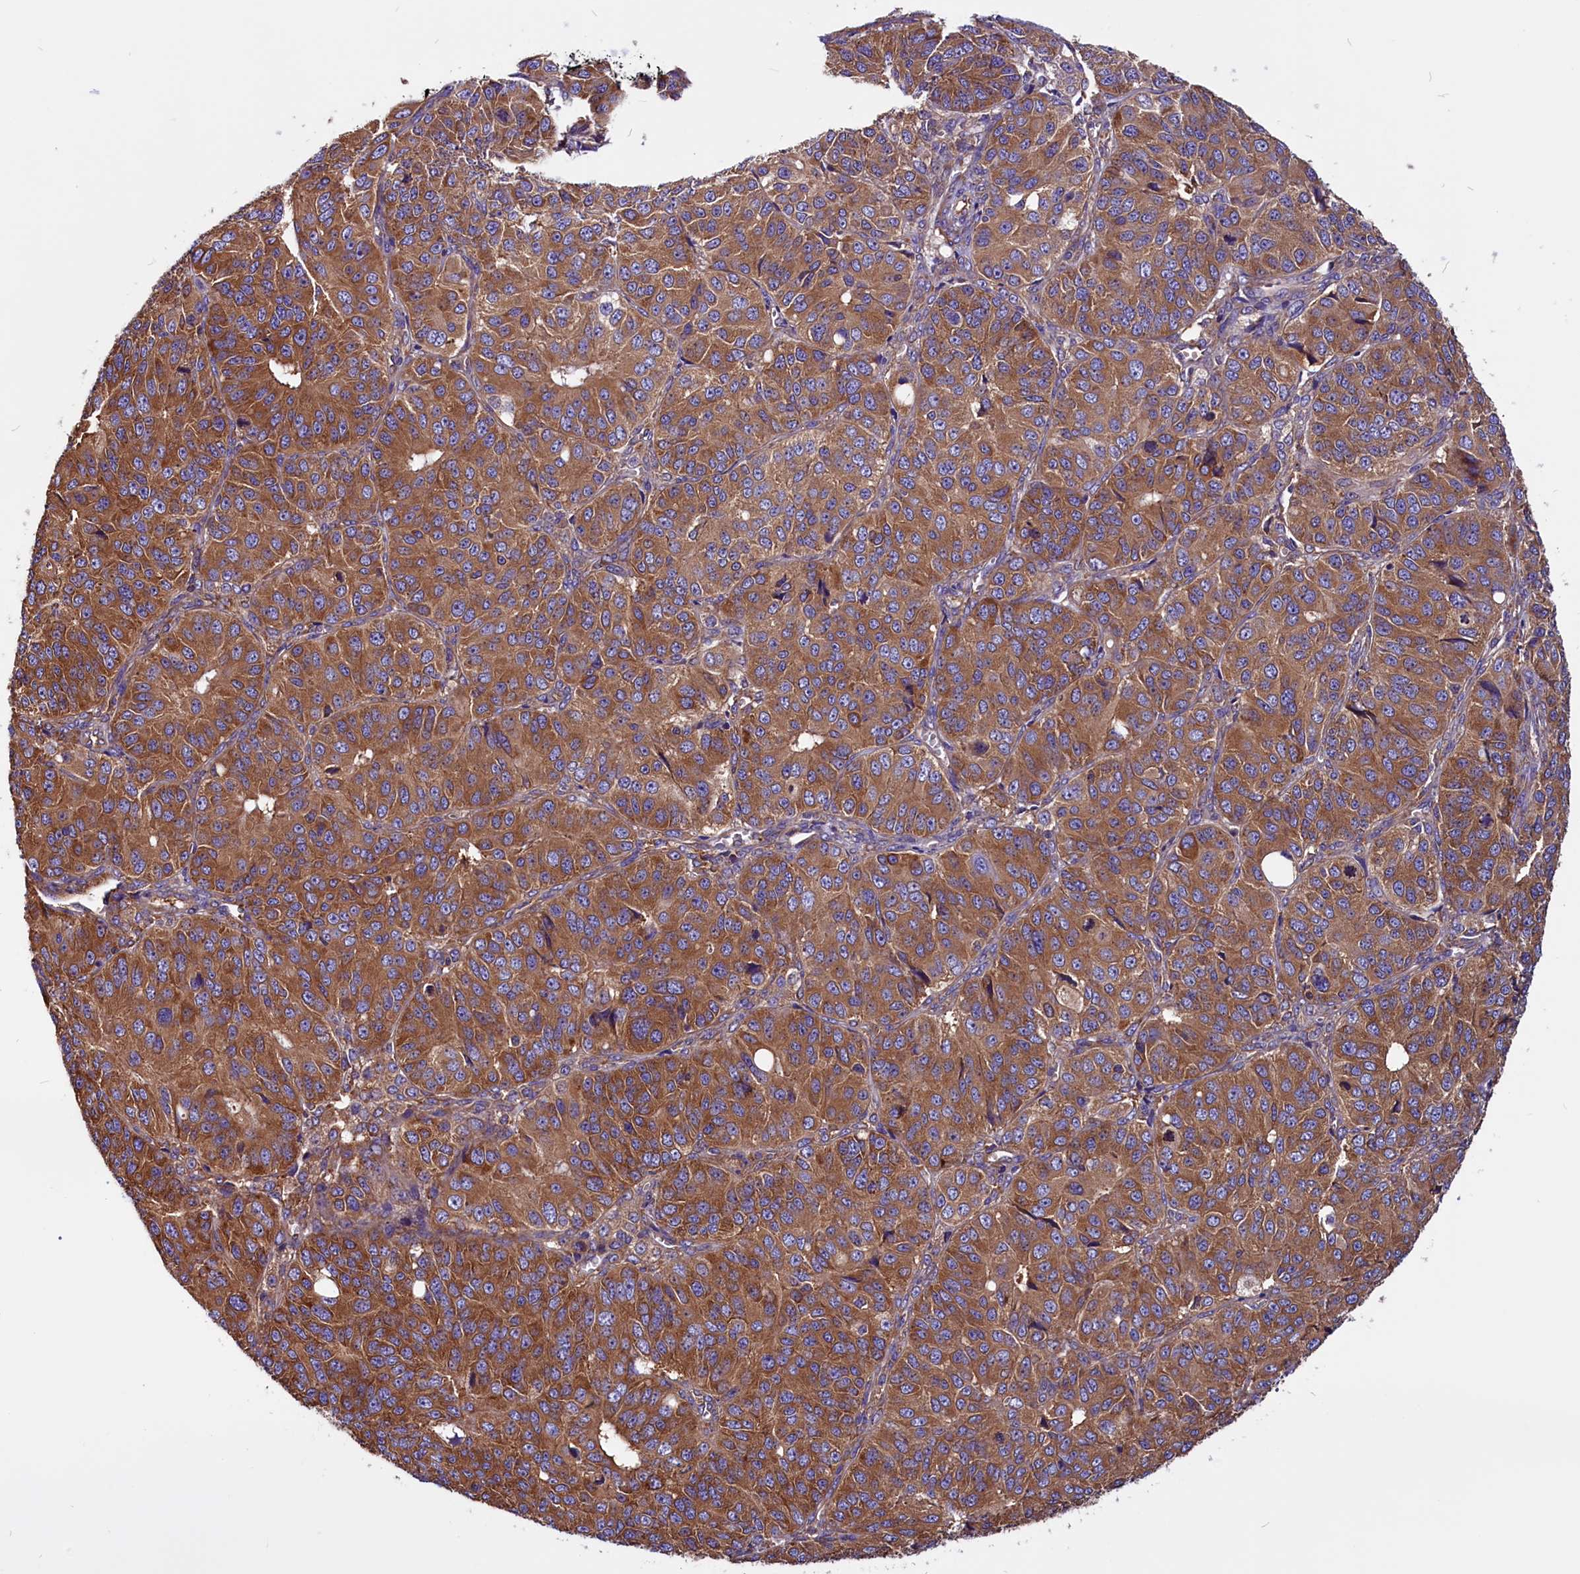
{"staining": {"intensity": "strong", "quantity": ">75%", "location": "cytoplasmic/membranous"}, "tissue": "ovarian cancer", "cell_type": "Tumor cells", "image_type": "cancer", "snomed": [{"axis": "morphology", "description": "Carcinoma, endometroid"}, {"axis": "topography", "description": "Ovary"}], "caption": "A high amount of strong cytoplasmic/membranous positivity is present in about >75% of tumor cells in ovarian cancer (endometroid carcinoma) tissue.", "gene": "EIF3G", "patient": {"sex": "female", "age": 51}}